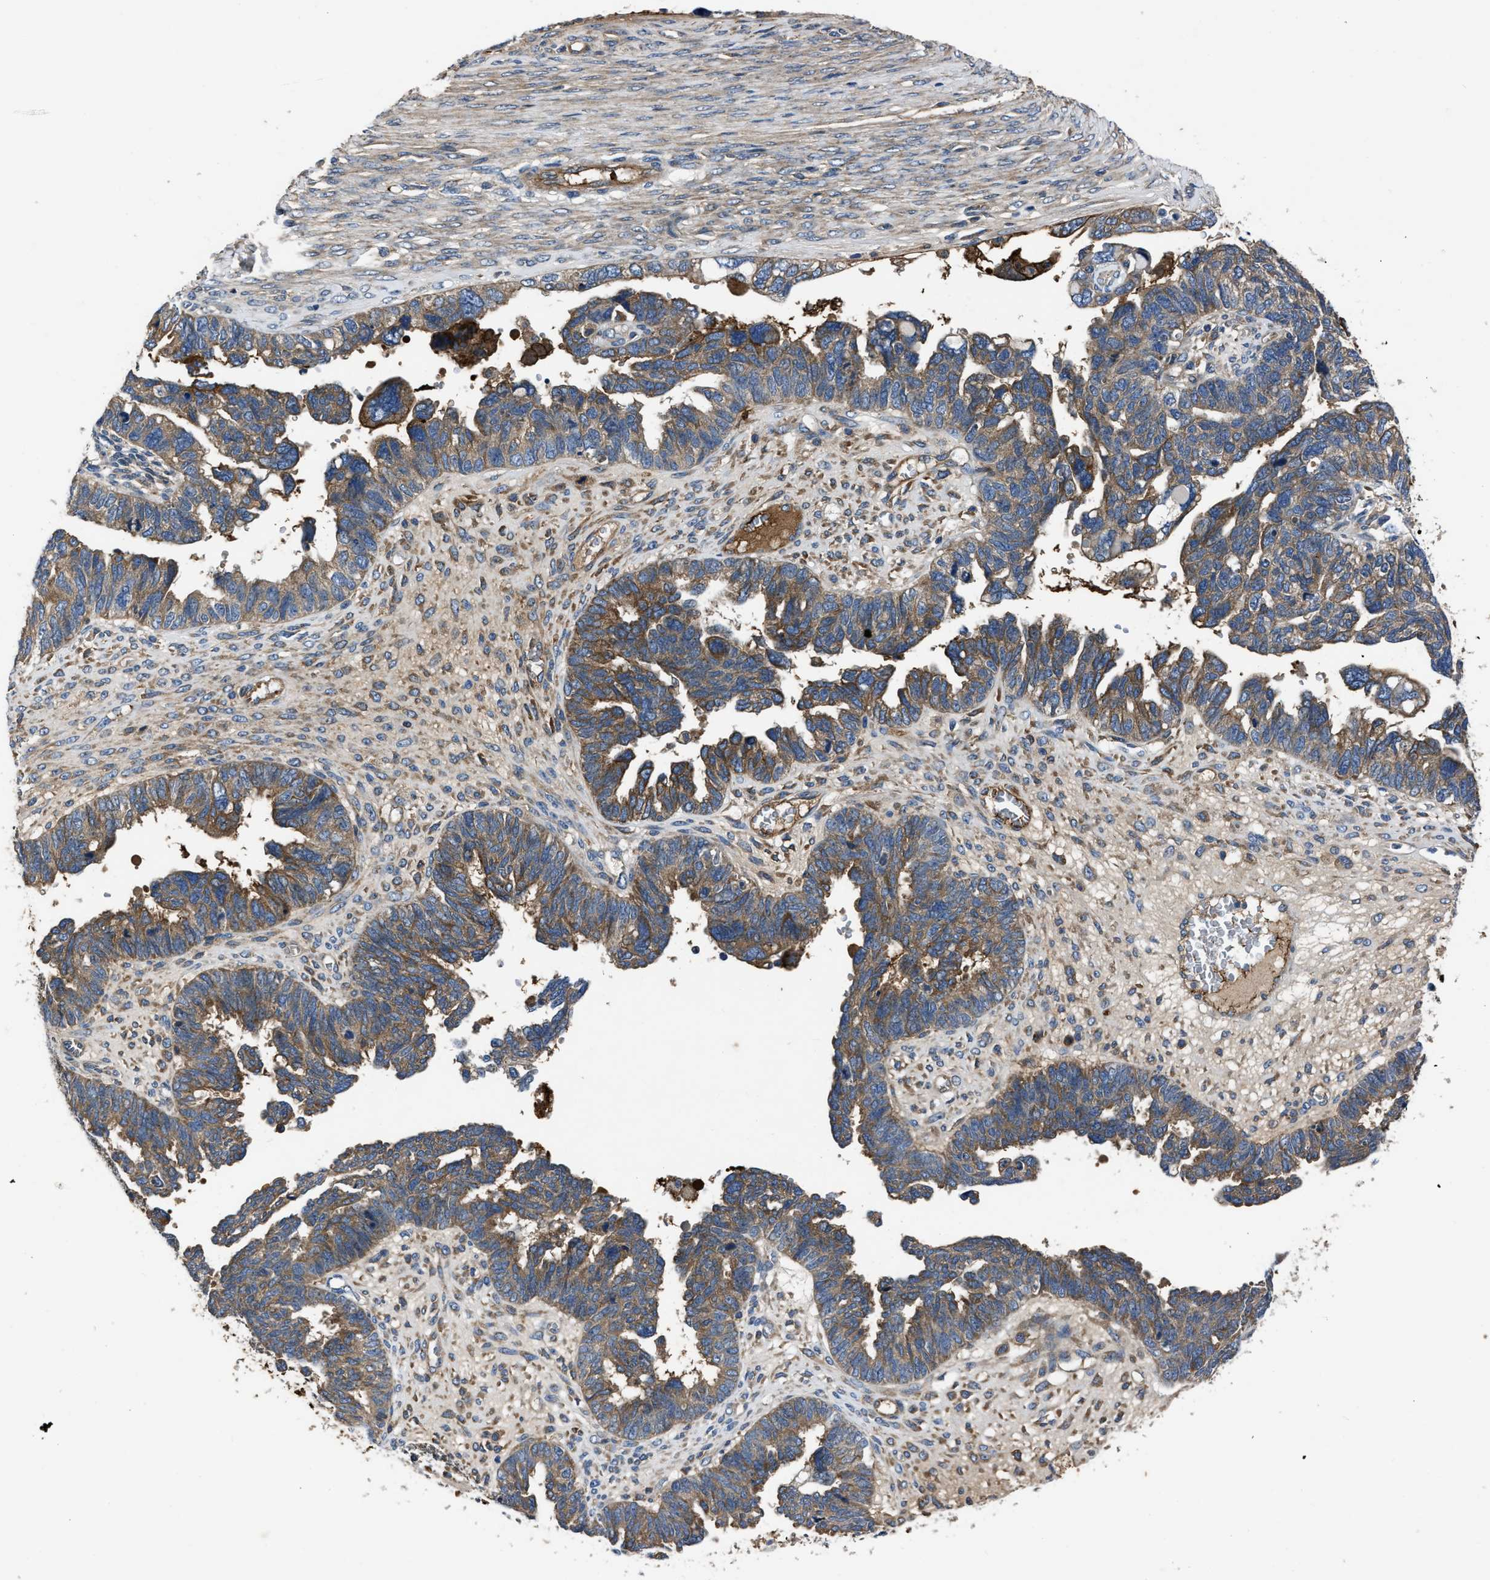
{"staining": {"intensity": "moderate", "quantity": ">75%", "location": "cytoplasmic/membranous"}, "tissue": "ovarian cancer", "cell_type": "Tumor cells", "image_type": "cancer", "snomed": [{"axis": "morphology", "description": "Cystadenocarcinoma, serous, NOS"}, {"axis": "topography", "description": "Ovary"}], "caption": "Immunohistochemical staining of human serous cystadenocarcinoma (ovarian) displays medium levels of moderate cytoplasmic/membranous protein positivity in approximately >75% of tumor cells.", "gene": "ERC1", "patient": {"sex": "female", "age": 79}}